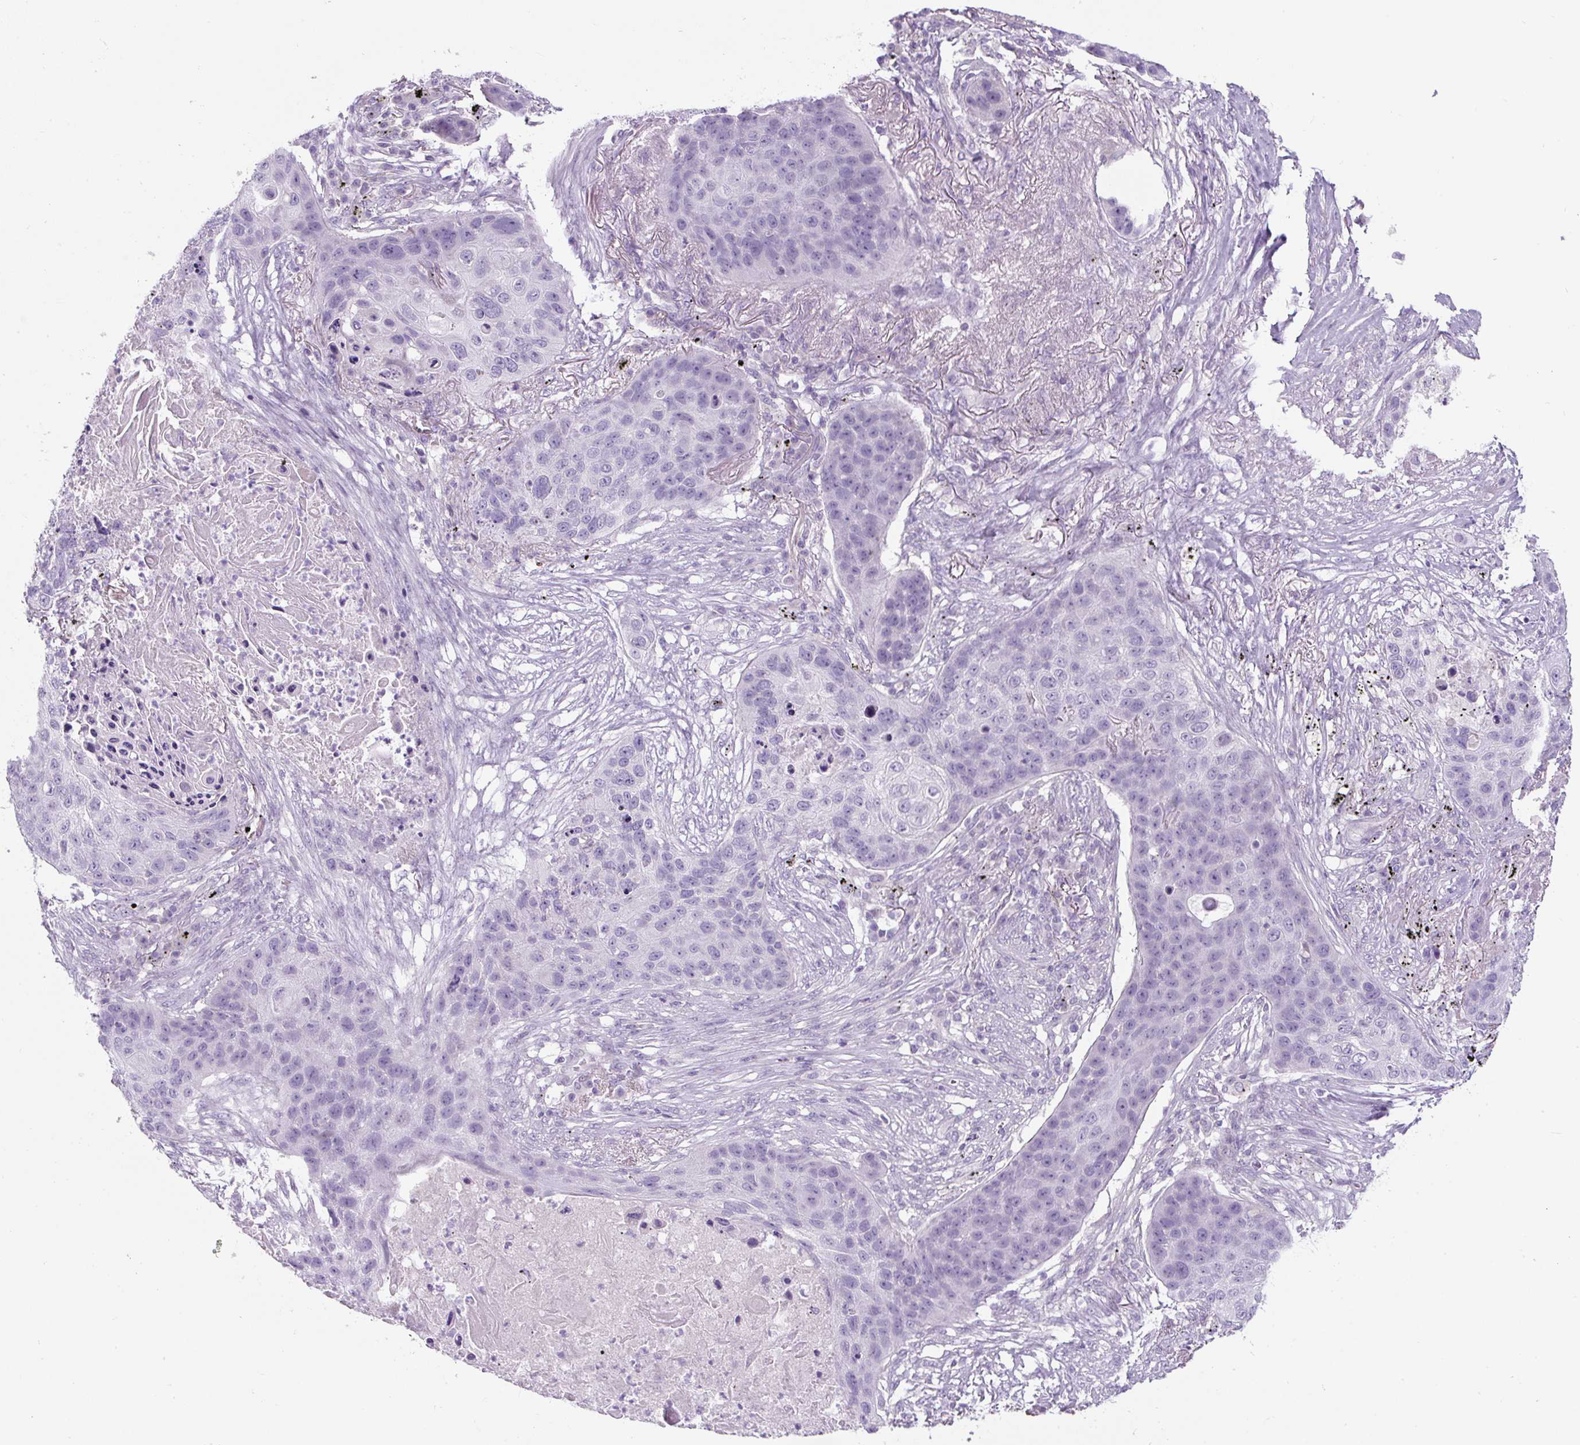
{"staining": {"intensity": "negative", "quantity": "none", "location": "none"}, "tissue": "lung cancer", "cell_type": "Tumor cells", "image_type": "cancer", "snomed": [{"axis": "morphology", "description": "Squamous cell carcinoma, NOS"}, {"axis": "topography", "description": "Lung"}], "caption": "Micrograph shows no protein staining in tumor cells of lung cancer (squamous cell carcinoma) tissue.", "gene": "FGFBP3", "patient": {"sex": "female", "age": 63}}